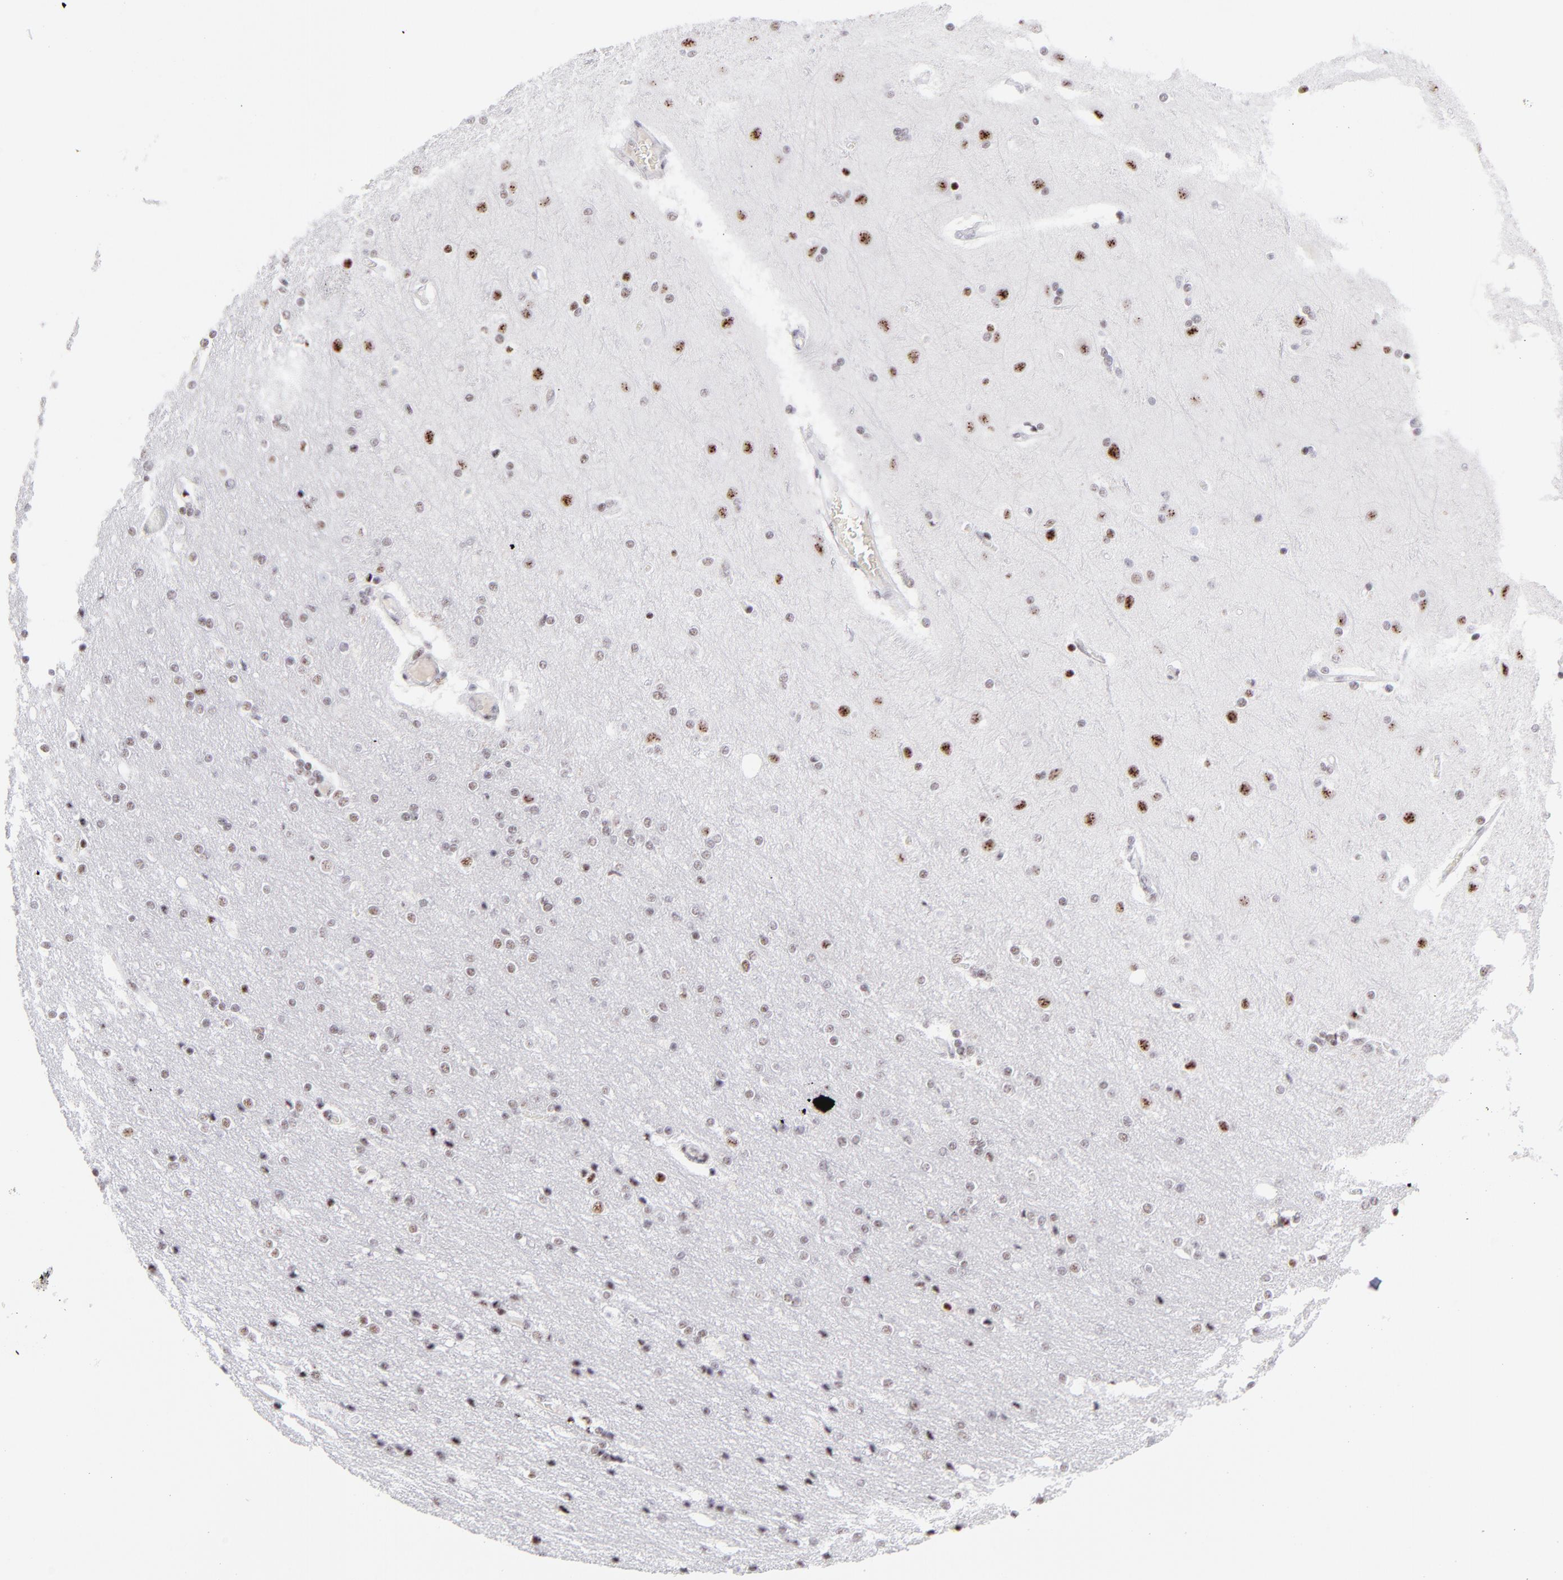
{"staining": {"intensity": "moderate", "quantity": "25%-75%", "location": "nuclear"}, "tissue": "cerebral cortex", "cell_type": "Endothelial cells", "image_type": "normal", "snomed": [{"axis": "morphology", "description": "Normal tissue, NOS"}, {"axis": "topography", "description": "Cerebral cortex"}], "caption": "The micrograph displays staining of benign cerebral cortex, revealing moderate nuclear protein expression (brown color) within endothelial cells.", "gene": "CDC25C", "patient": {"sex": "female", "age": 54}}